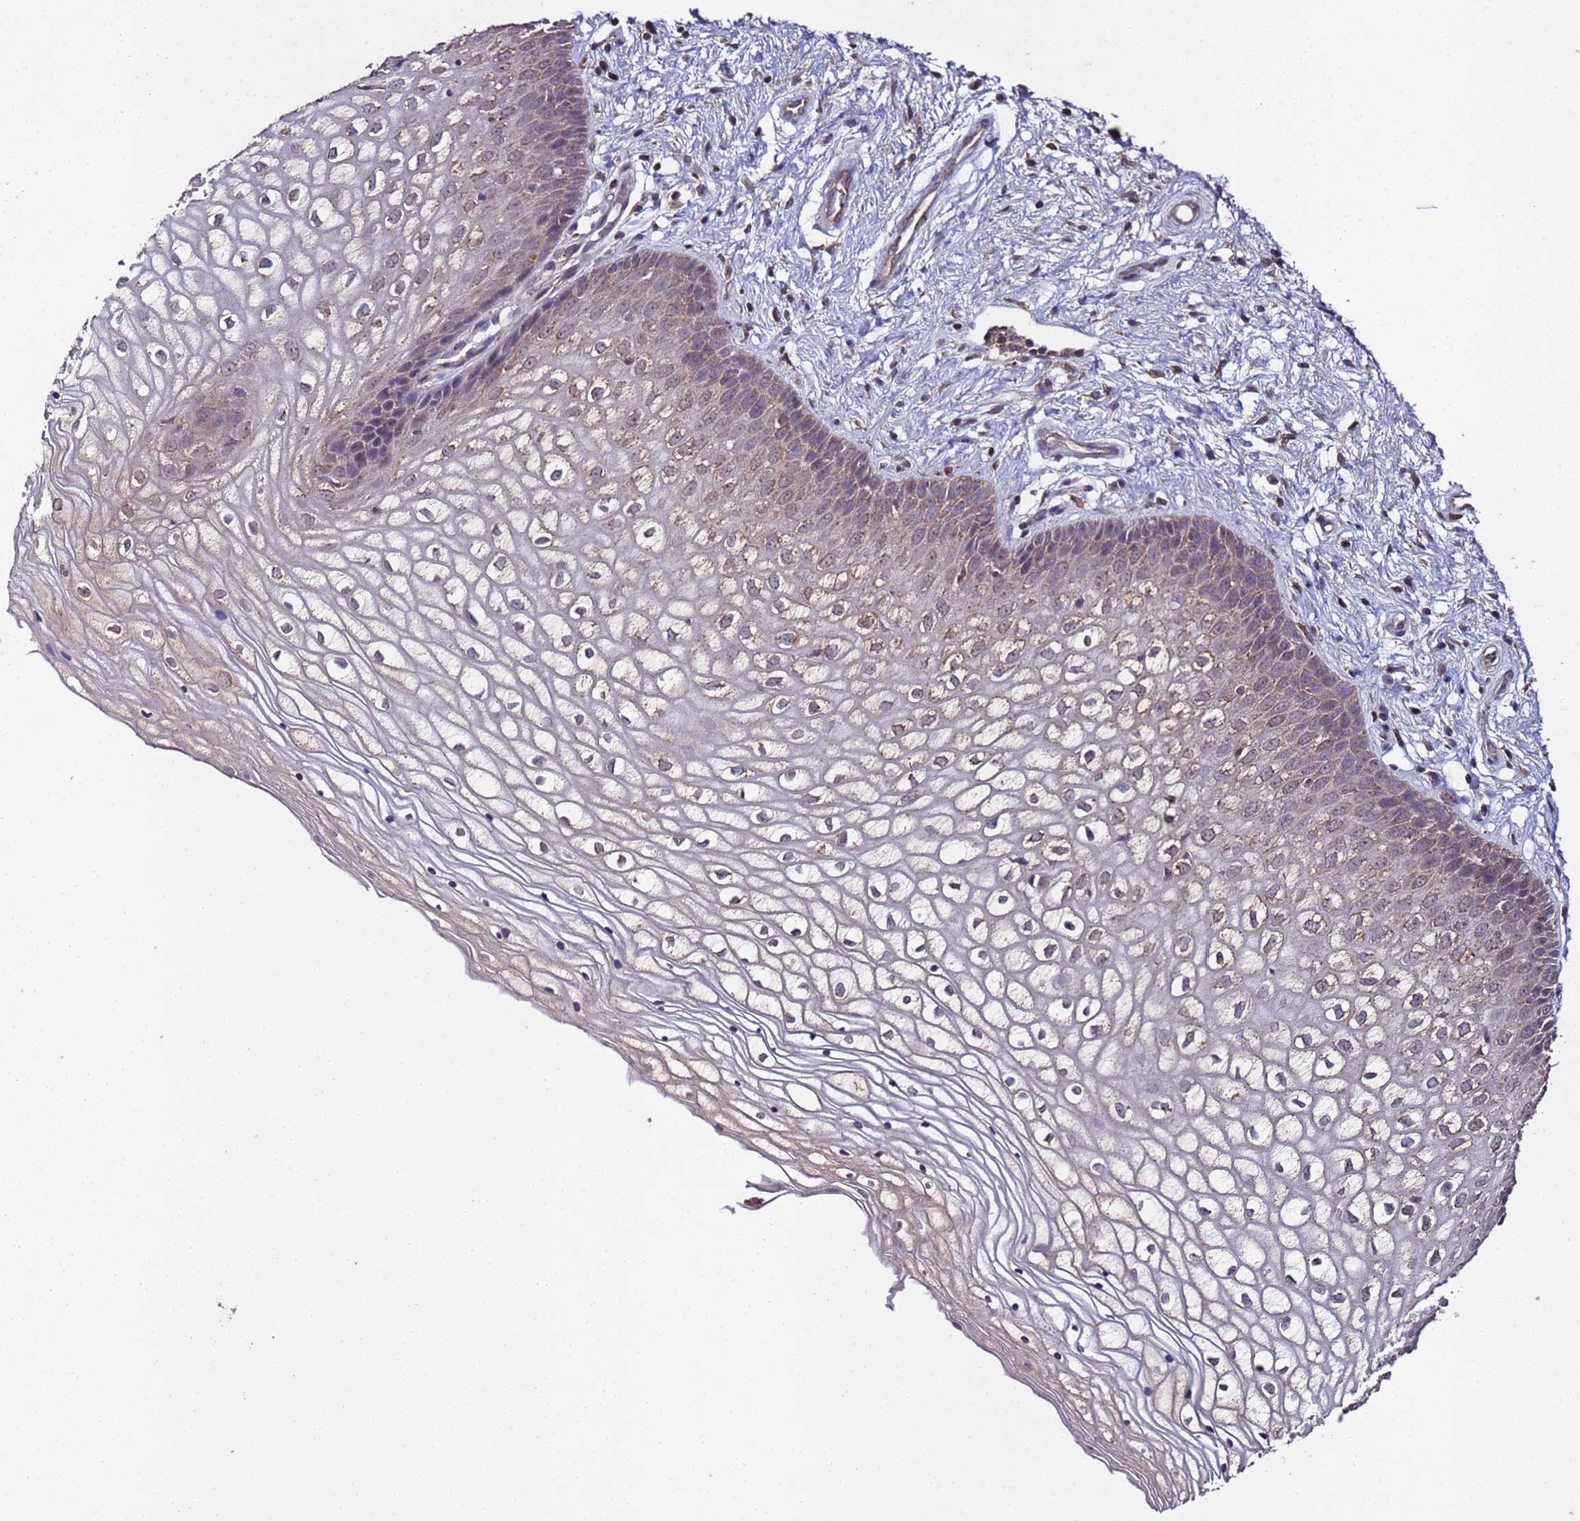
{"staining": {"intensity": "moderate", "quantity": "25%-75%", "location": "cytoplasmic/membranous"}, "tissue": "vagina", "cell_type": "Squamous epithelial cells", "image_type": "normal", "snomed": [{"axis": "morphology", "description": "Normal tissue, NOS"}, {"axis": "topography", "description": "Vagina"}], "caption": "IHC micrograph of unremarkable vagina: vagina stained using IHC exhibits medium levels of moderate protein expression localized specifically in the cytoplasmic/membranous of squamous epithelial cells, appearing as a cytoplasmic/membranous brown color.", "gene": "HSPBAP1", "patient": {"sex": "female", "age": 34}}